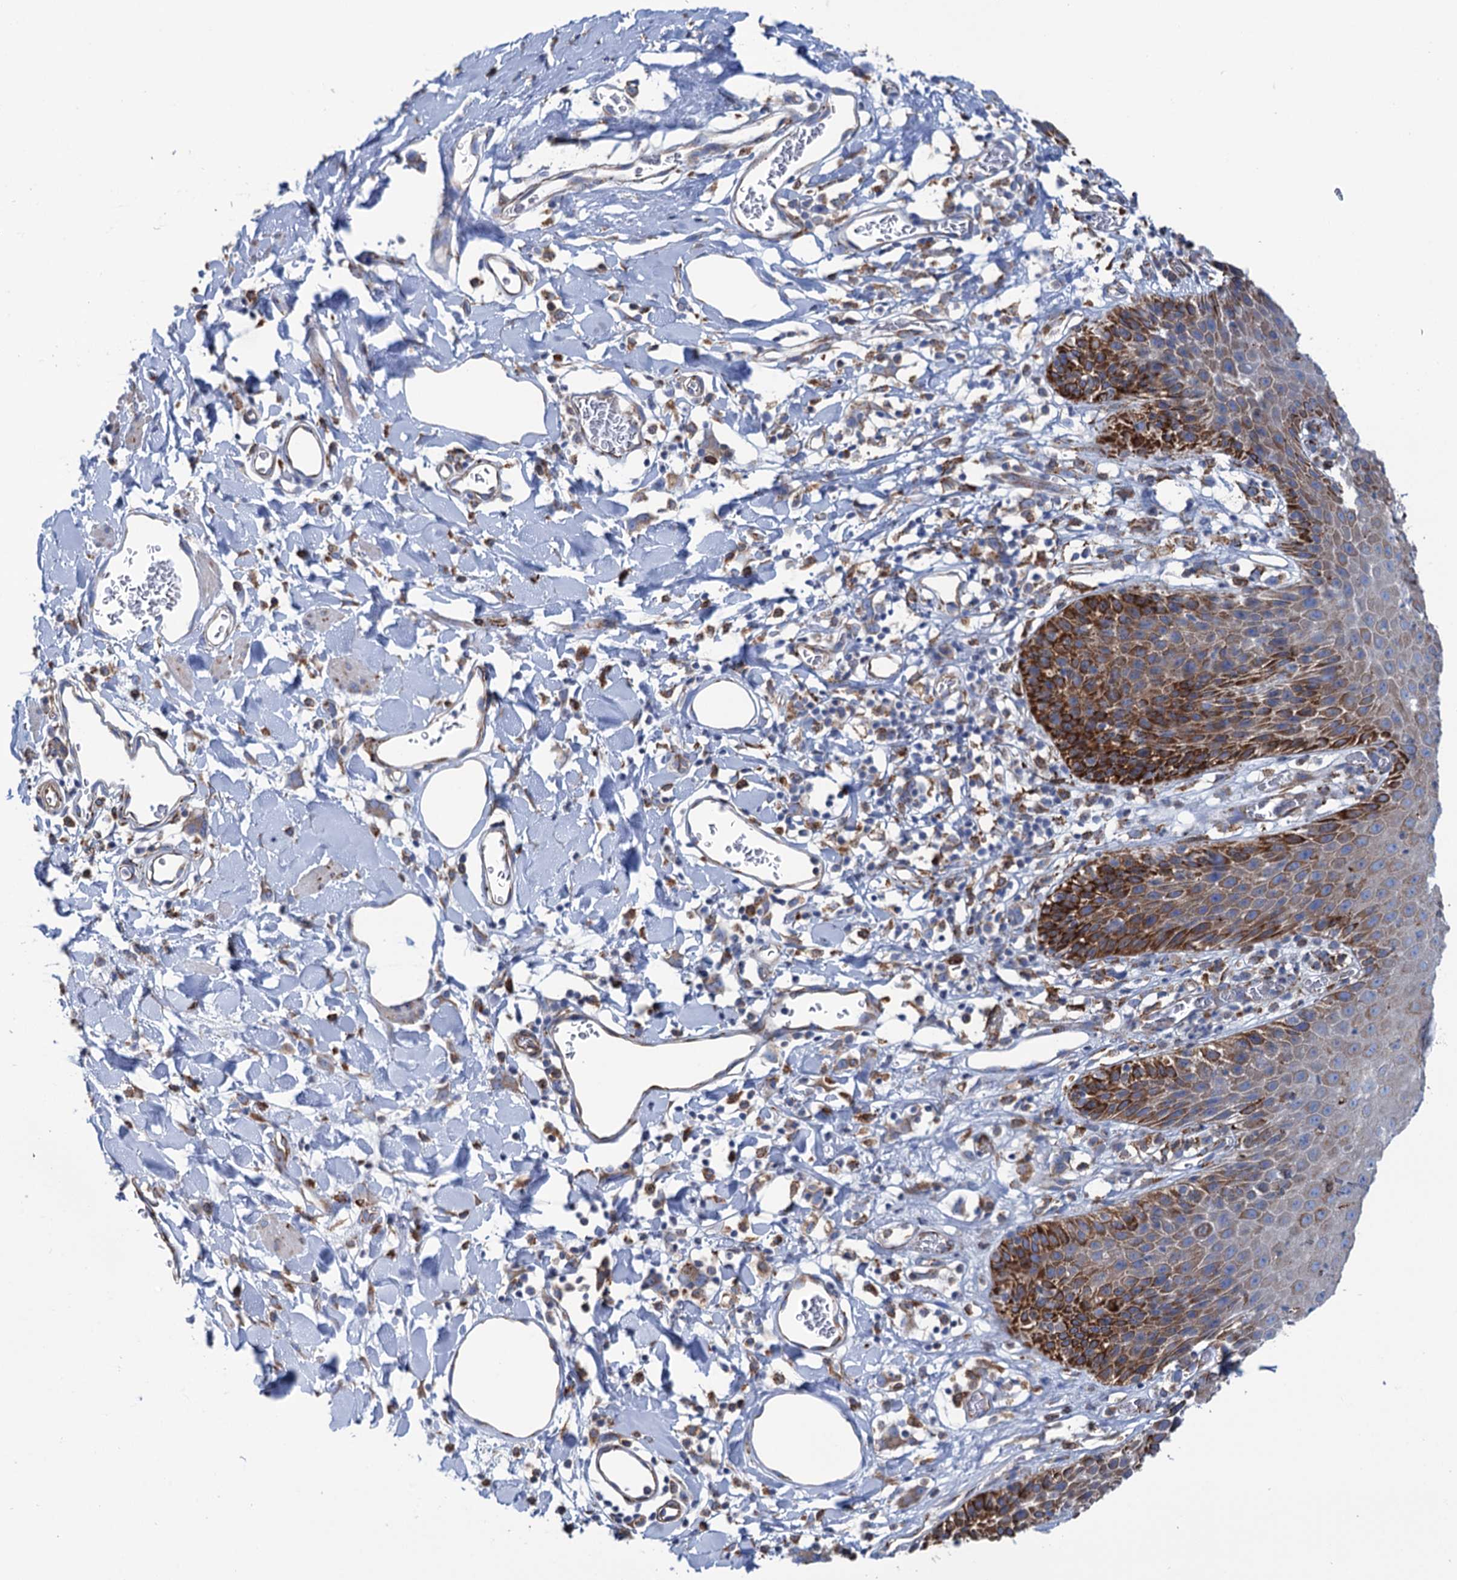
{"staining": {"intensity": "strong", "quantity": "25%-75%", "location": "cytoplasmic/membranous"}, "tissue": "skin", "cell_type": "Epidermal cells", "image_type": "normal", "snomed": [{"axis": "morphology", "description": "Normal tissue, NOS"}, {"axis": "topography", "description": "Vulva"}], "caption": "Immunohistochemical staining of normal human skin exhibits high levels of strong cytoplasmic/membranous positivity in about 25%-75% of epidermal cells. The protein of interest is shown in brown color, while the nuclei are stained blue.", "gene": "SHE", "patient": {"sex": "female", "age": 68}}